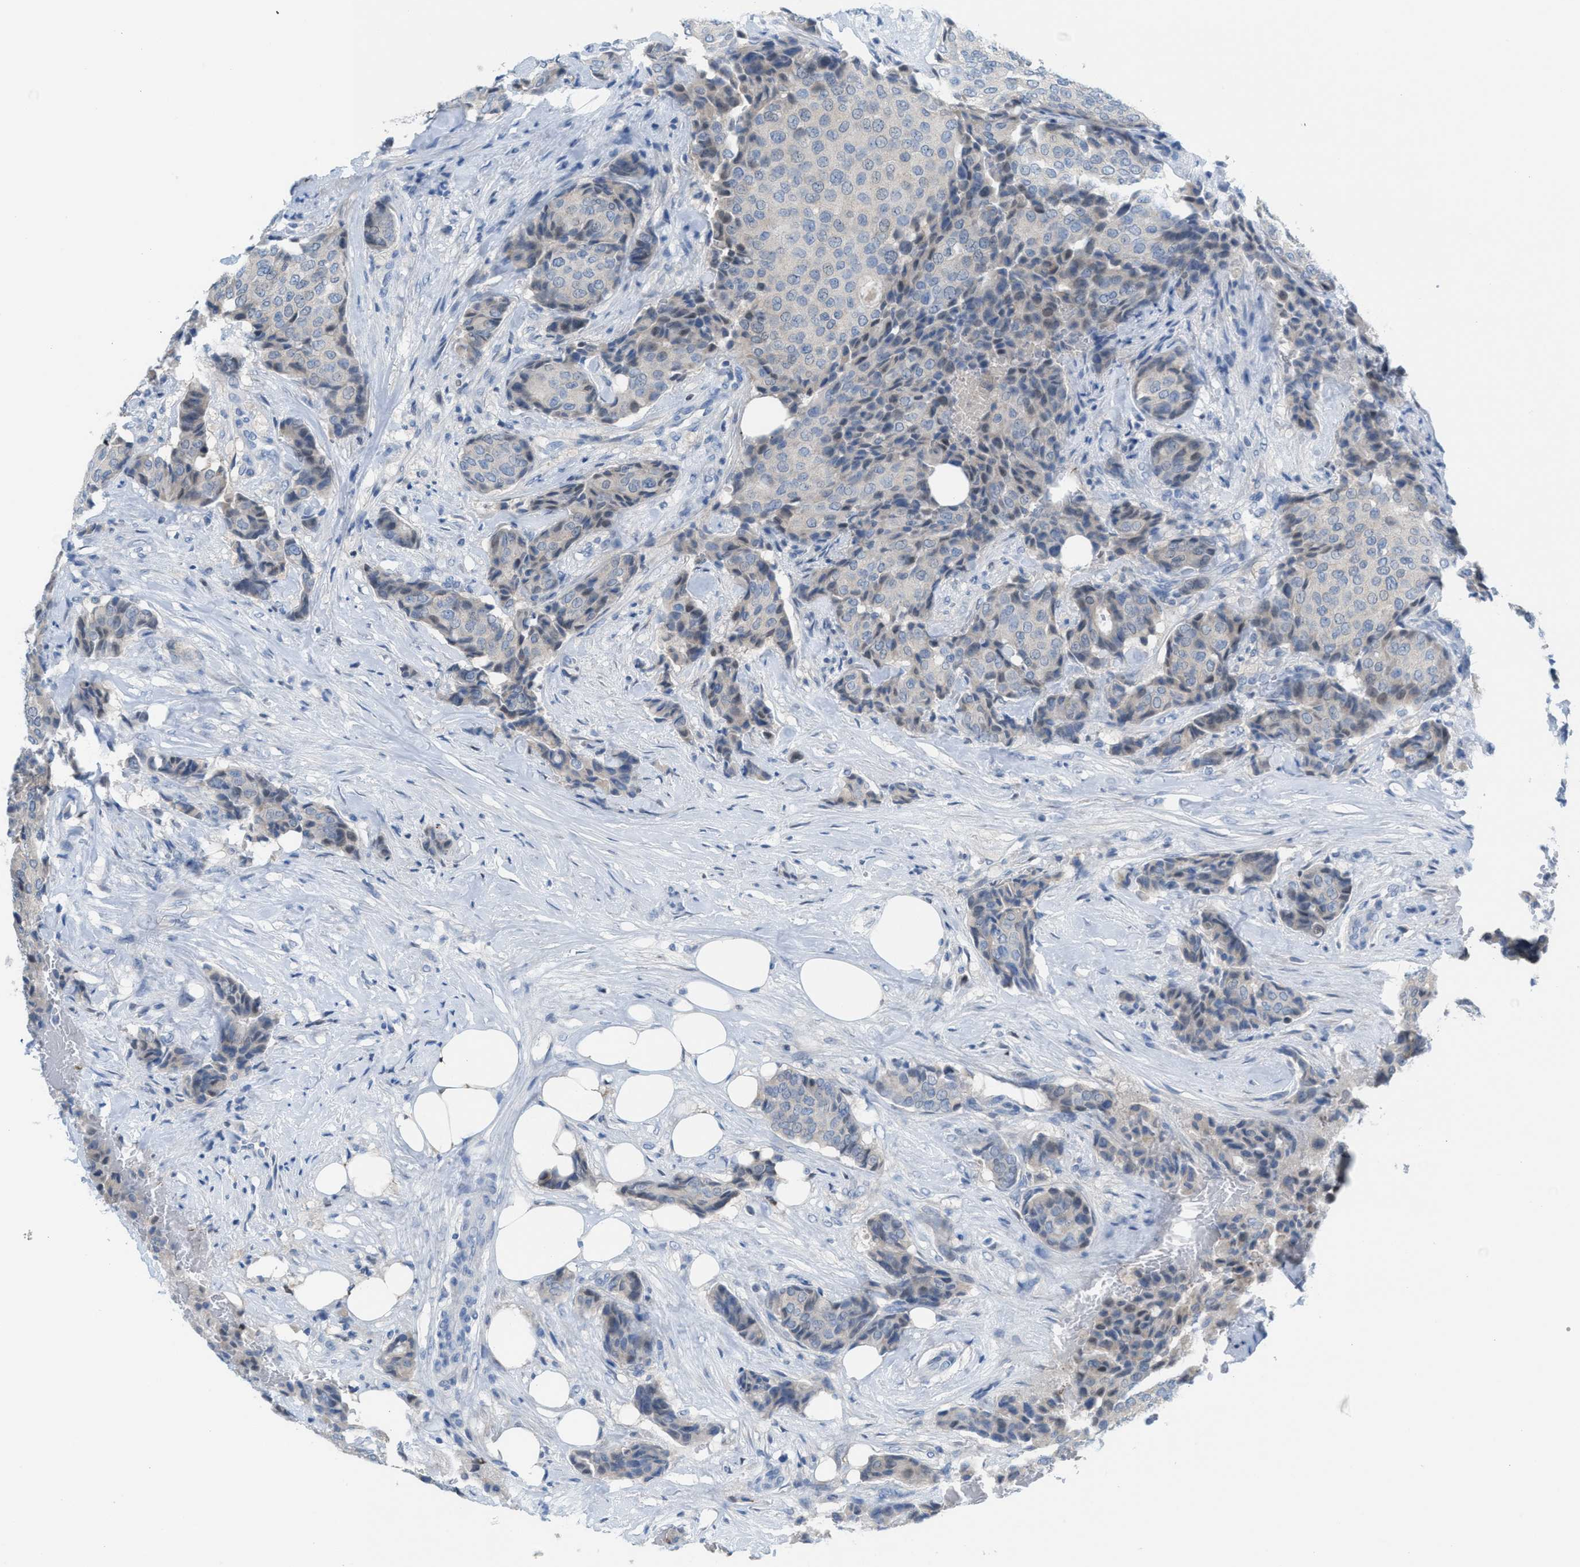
{"staining": {"intensity": "negative", "quantity": "none", "location": "none"}, "tissue": "breast cancer", "cell_type": "Tumor cells", "image_type": "cancer", "snomed": [{"axis": "morphology", "description": "Duct carcinoma"}, {"axis": "topography", "description": "Breast"}], "caption": "Immunohistochemical staining of human breast invasive ductal carcinoma displays no significant expression in tumor cells. Nuclei are stained in blue.", "gene": "PPM1D", "patient": {"sex": "female", "age": 75}}